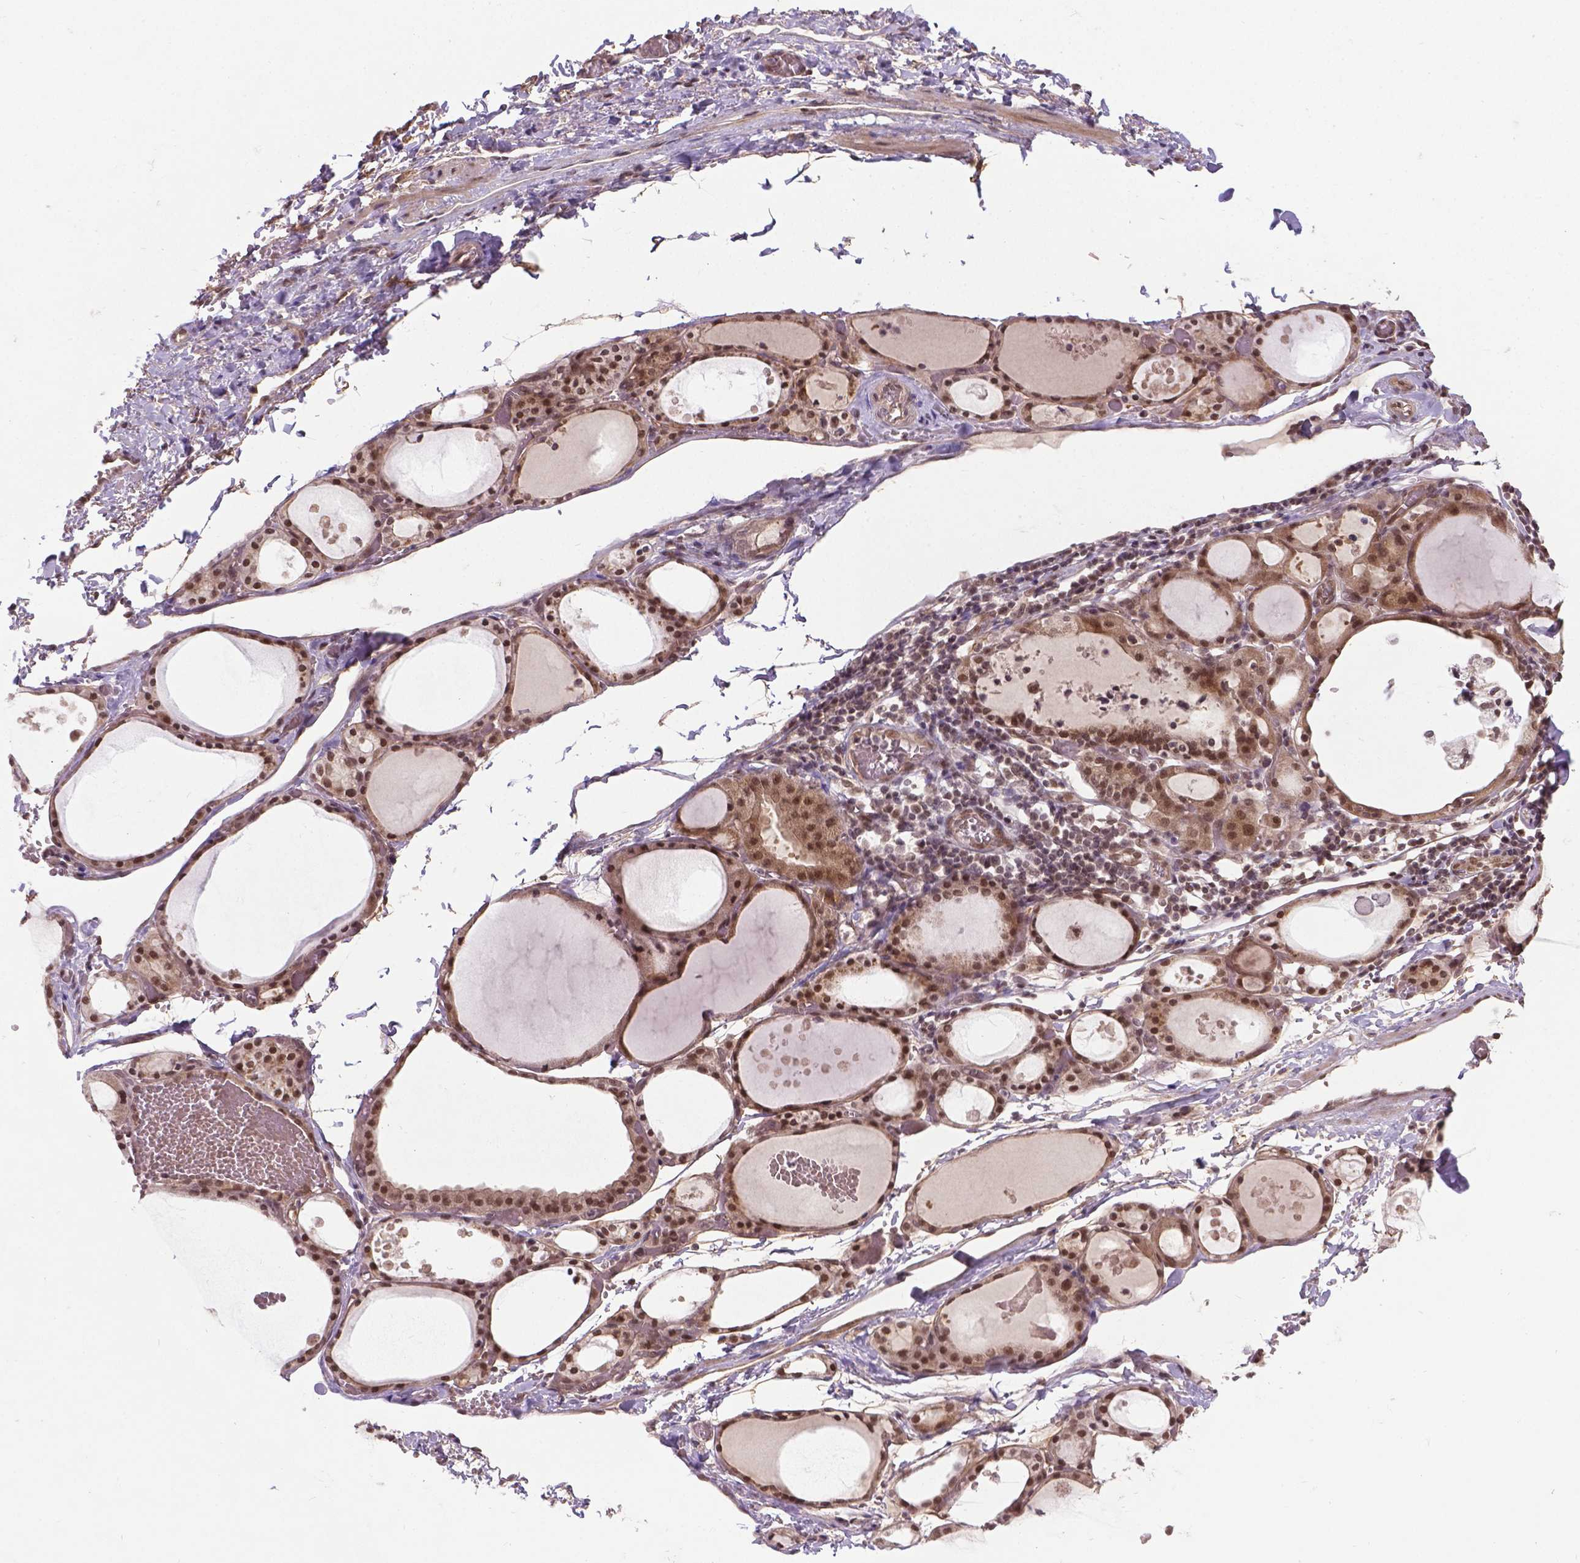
{"staining": {"intensity": "strong", "quantity": ">75%", "location": "cytoplasmic/membranous,nuclear"}, "tissue": "thyroid gland", "cell_type": "Glandular cells", "image_type": "normal", "snomed": [{"axis": "morphology", "description": "Normal tissue, NOS"}, {"axis": "topography", "description": "Thyroid gland"}], "caption": "High-power microscopy captured an IHC image of unremarkable thyroid gland, revealing strong cytoplasmic/membranous,nuclear positivity in about >75% of glandular cells. (DAB (3,3'-diaminobenzidine) IHC, brown staining for protein, blue staining for nuclei).", "gene": "ANKRD54", "patient": {"sex": "male", "age": 68}}